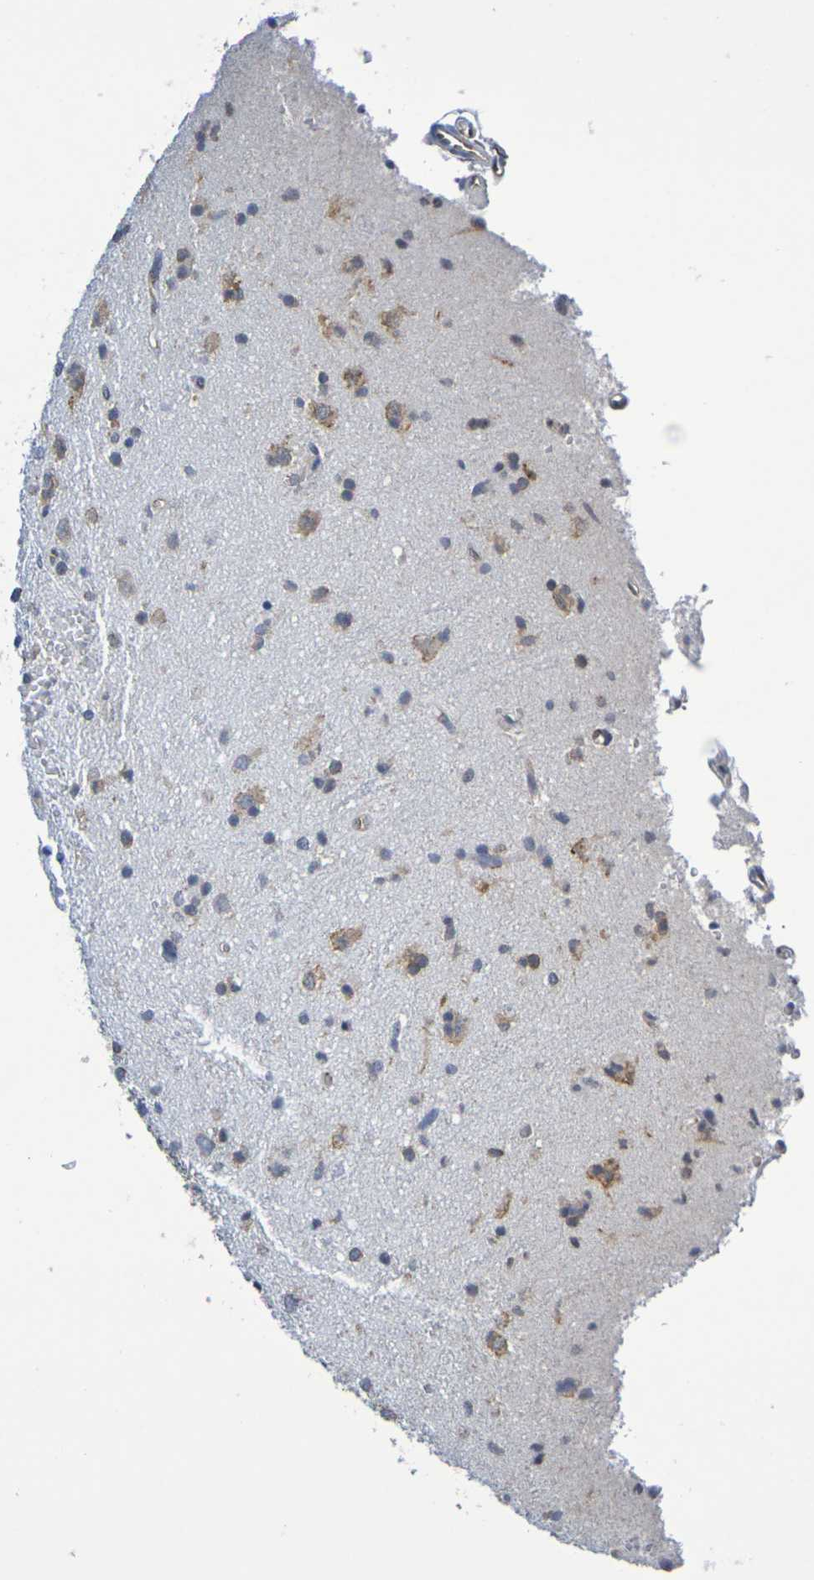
{"staining": {"intensity": "weak", "quantity": "<25%", "location": "cytoplasmic/membranous"}, "tissue": "glioma", "cell_type": "Tumor cells", "image_type": "cancer", "snomed": [{"axis": "morphology", "description": "Glioma, malignant, High grade"}, {"axis": "topography", "description": "Brain"}], "caption": "IHC histopathology image of human malignant glioma (high-grade) stained for a protein (brown), which reveals no positivity in tumor cells.", "gene": "CHRNB1", "patient": {"sex": "male", "age": 47}}